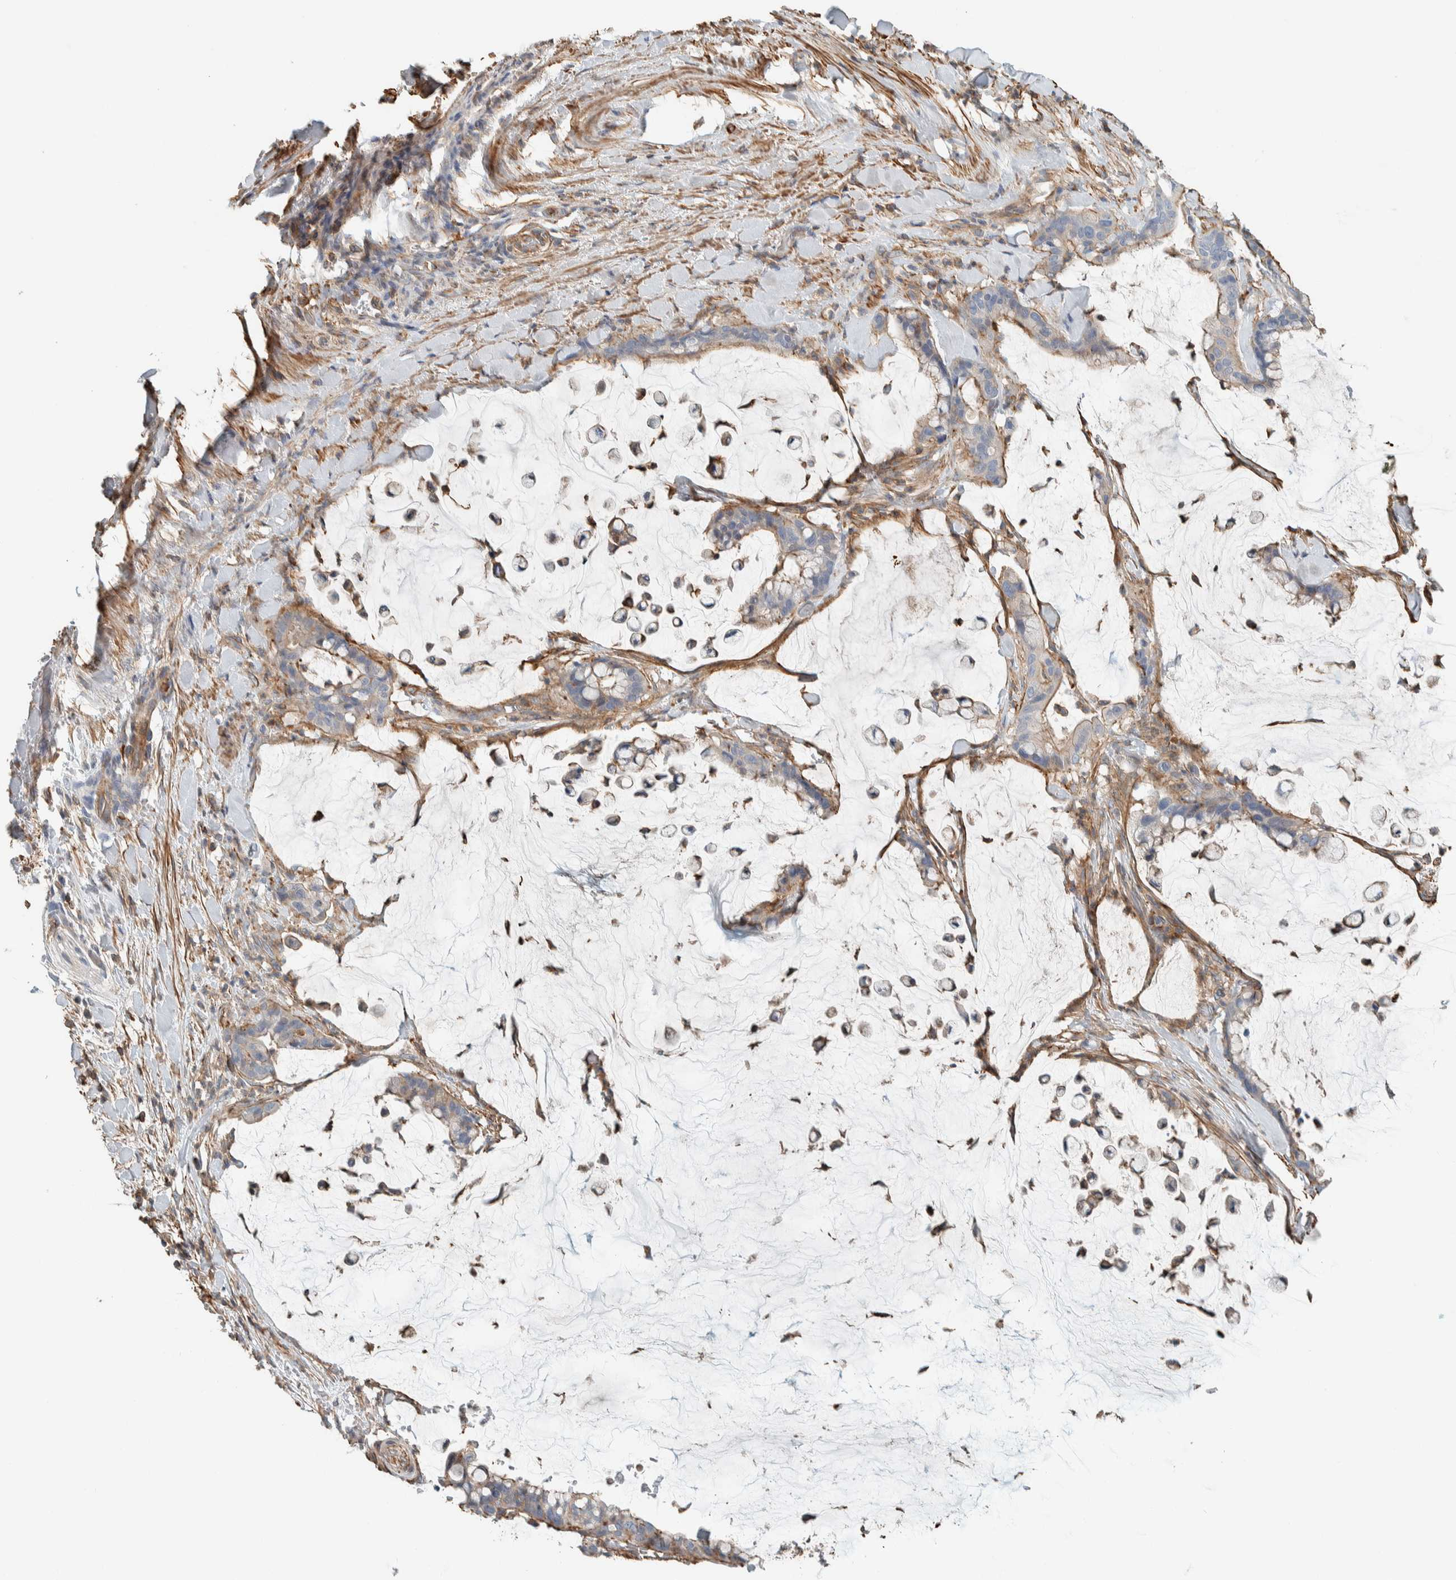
{"staining": {"intensity": "negative", "quantity": "none", "location": "none"}, "tissue": "pancreatic cancer", "cell_type": "Tumor cells", "image_type": "cancer", "snomed": [{"axis": "morphology", "description": "Adenocarcinoma, NOS"}, {"axis": "topography", "description": "Pancreas"}], "caption": "Tumor cells show no significant staining in pancreatic adenocarcinoma.", "gene": "CTBP2", "patient": {"sex": "male", "age": 41}}